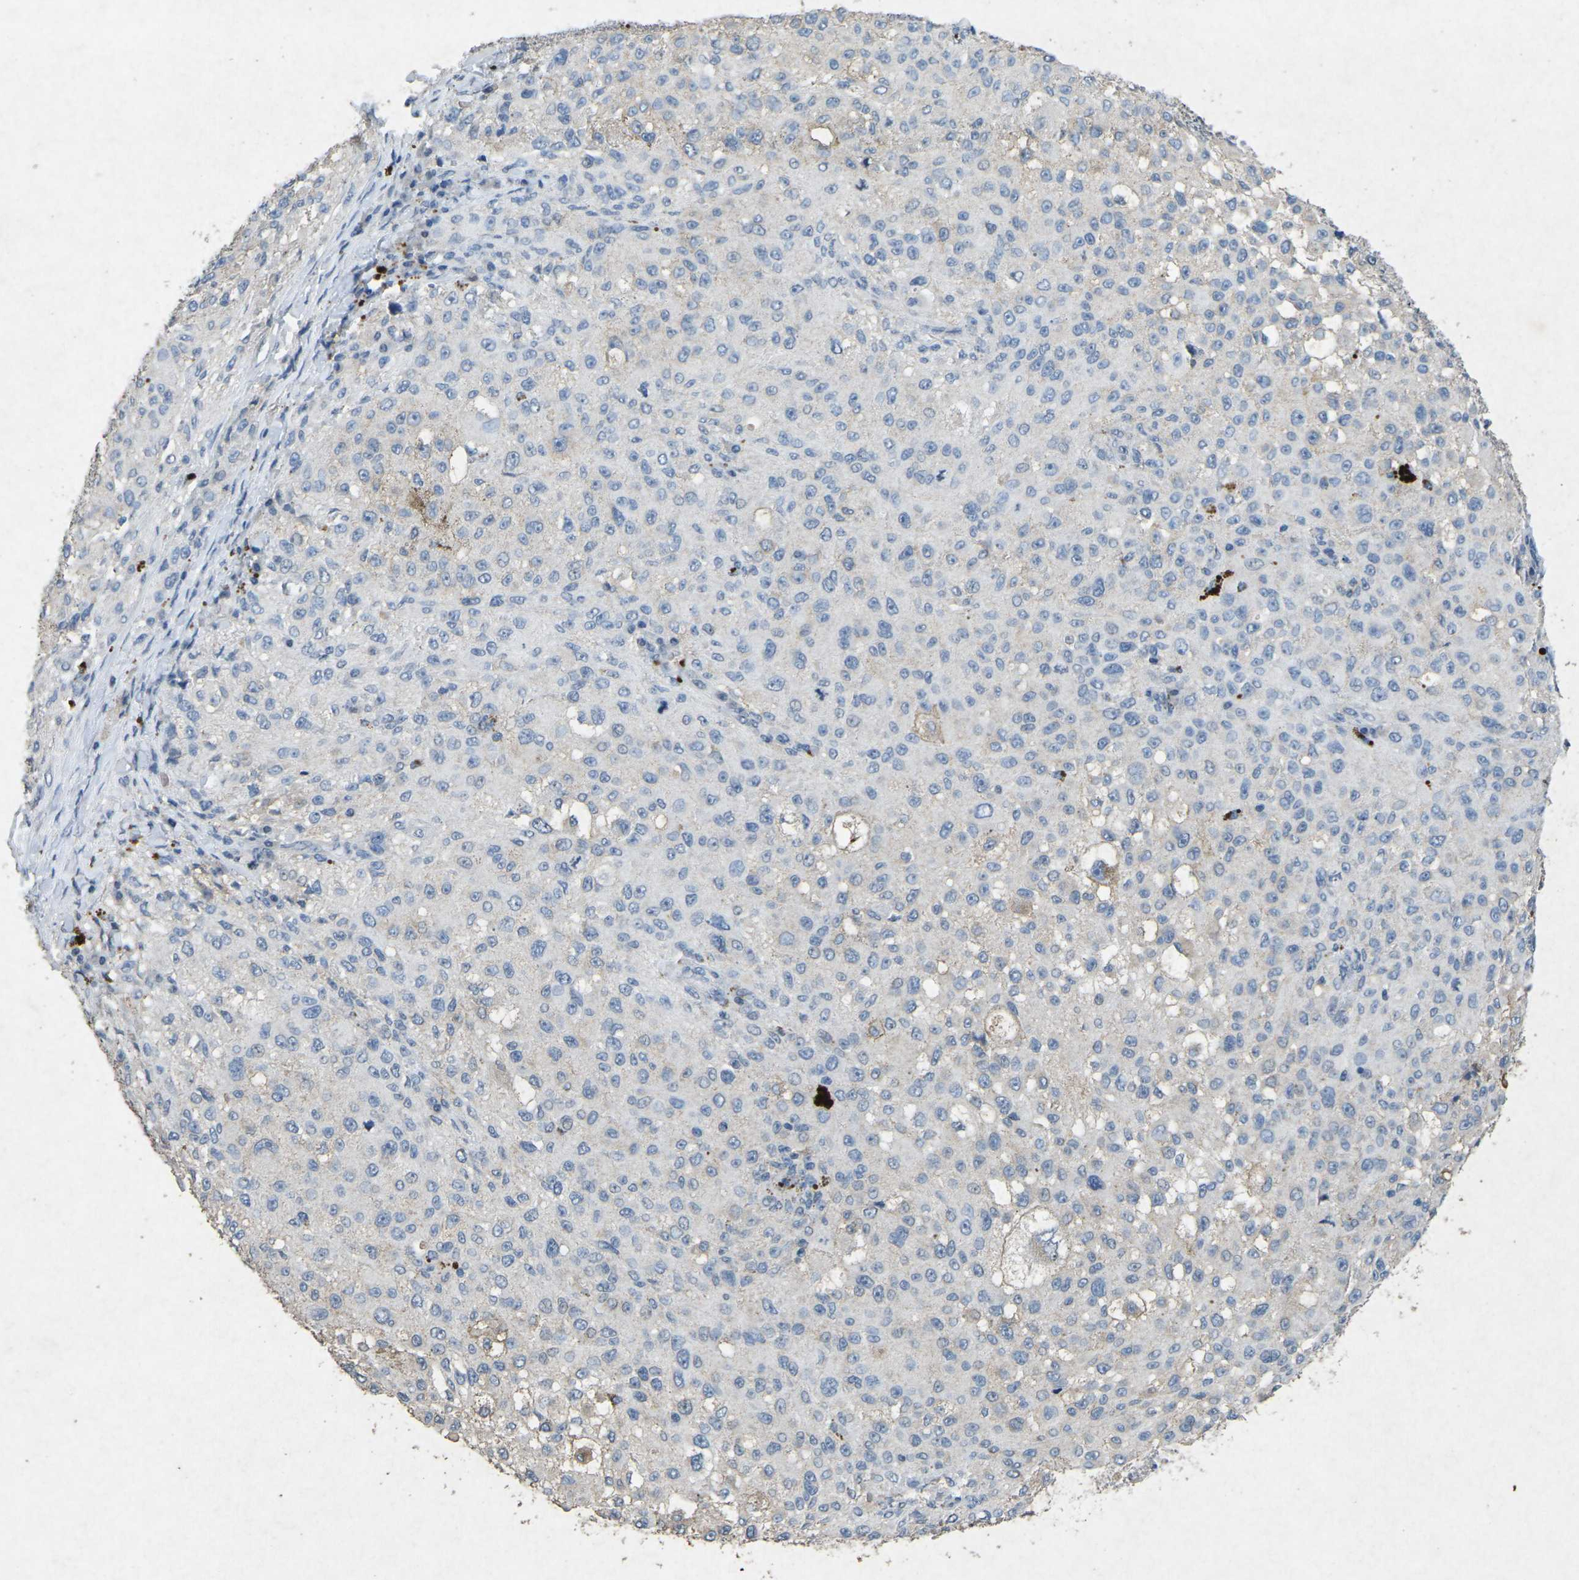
{"staining": {"intensity": "negative", "quantity": "none", "location": "none"}, "tissue": "melanoma", "cell_type": "Tumor cells", "image_type": "cancer", "snomed": [{"axis": "morphology", "description": "Necrosis, NOS"}, {"axis": "morphology", "description": "Malignant melanoma, NOS"}, {"axis": "topography", "description": "Skin"}], "caption": "Immunohistochemical staining of human melanoma reveals no significant expression in tumor cells. (DAB IHC visualized using brightfield microscopy, high magnification).", "gene": "A1BG", "patient": {"sex": "female", "age": 87}}